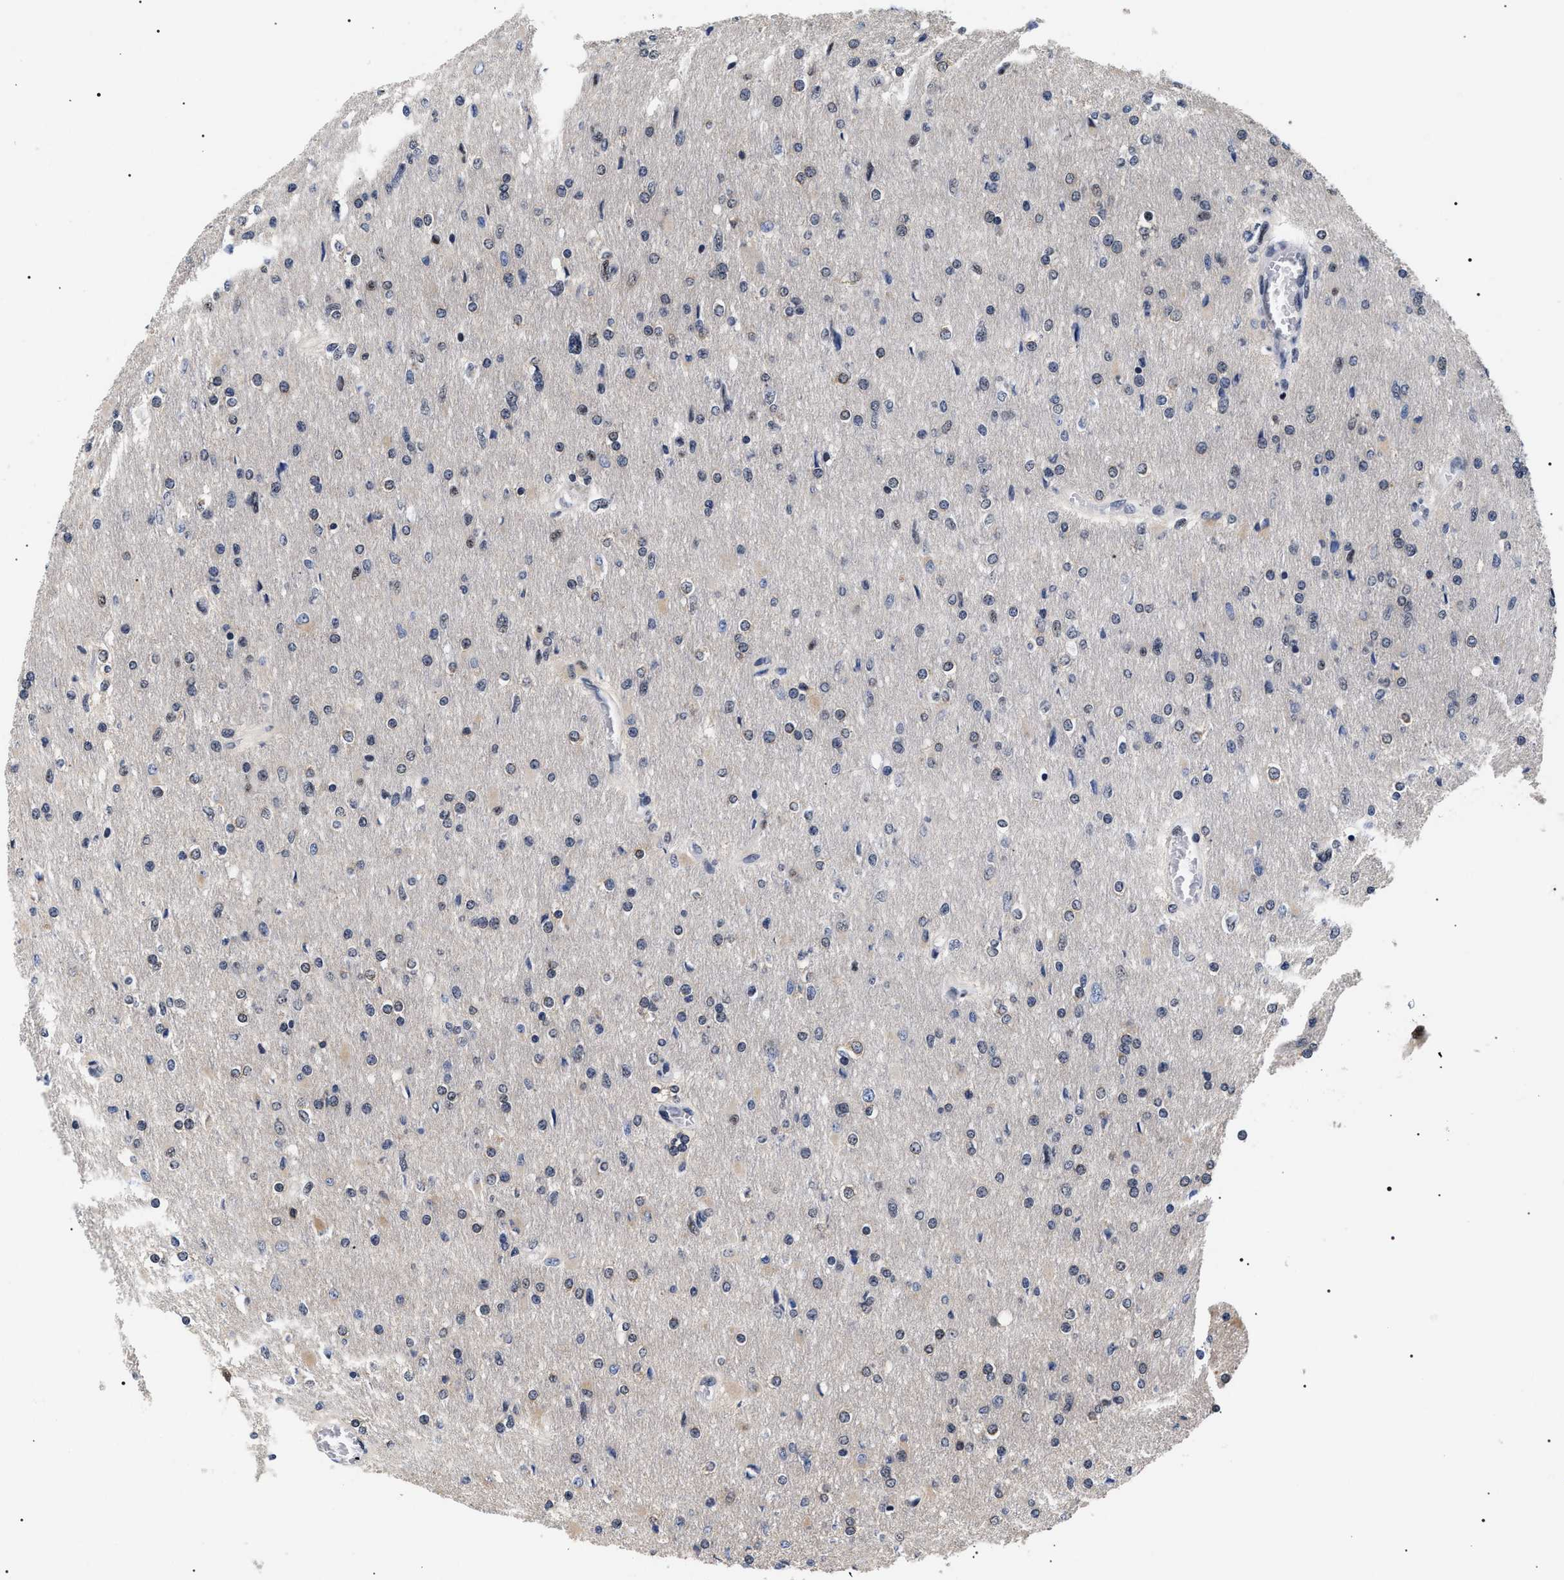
{"staining": {"intensity": "weak", "quantity": "<25%", "location": "cytoplasmic/membranous,nuclear"}, "tissue": "glioma", "cell_type": "Tumor cells", "image_type": "cancer", "snomed": [{"axis": "morphology", "description": "Glioma, malignant, High grade"}, {"axis": "topography", "description": "Cerebral cortex"}], "caption": "Histopathology image shows no protein positivity in tumor cells of malignant glioma (high-grade) tissue.", "gene": "CAAP1", "patient": {"sex": "female", "age": 36}}